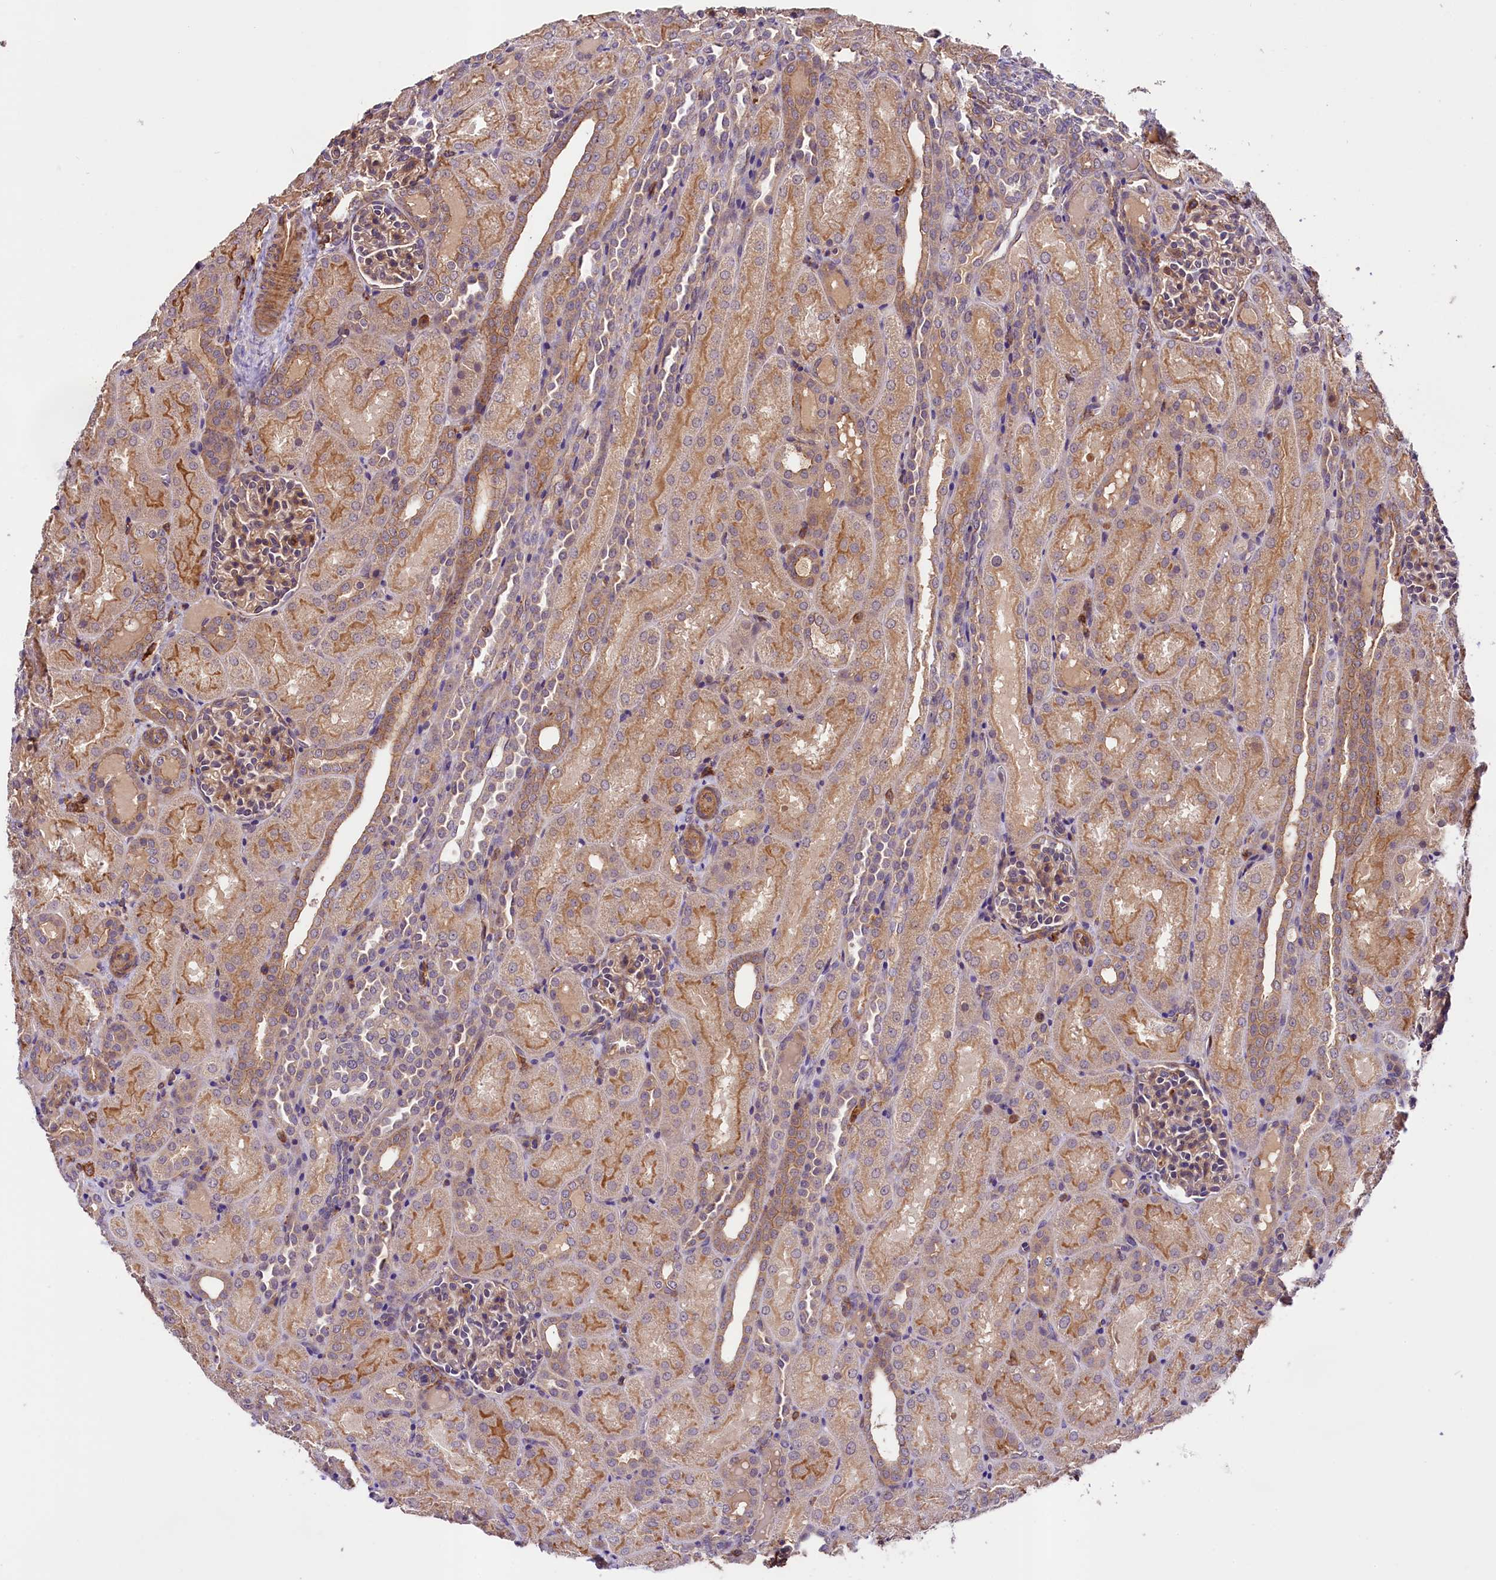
{"staining": {"intensity": "weak", "quantity": "25%-75%", "location": "cytoplasmic/membranous"}, "tissue": "kidney", "cell_type": "Cells in glomeruli", "image_type": "normal", "snomed": [{"axis": "morphology", "description": "Normal tissue, NOS"}, {"axis": "topography", "description": "Kidney"}], "caption": "Protein analysis of unremarkable kidney exhibits weak cytoplasmic/membranous positivity in about 25%-75% of cells in glomeruli.", "gene": "SKIDA1", "patient": {"sex": "male", "age": 1}}